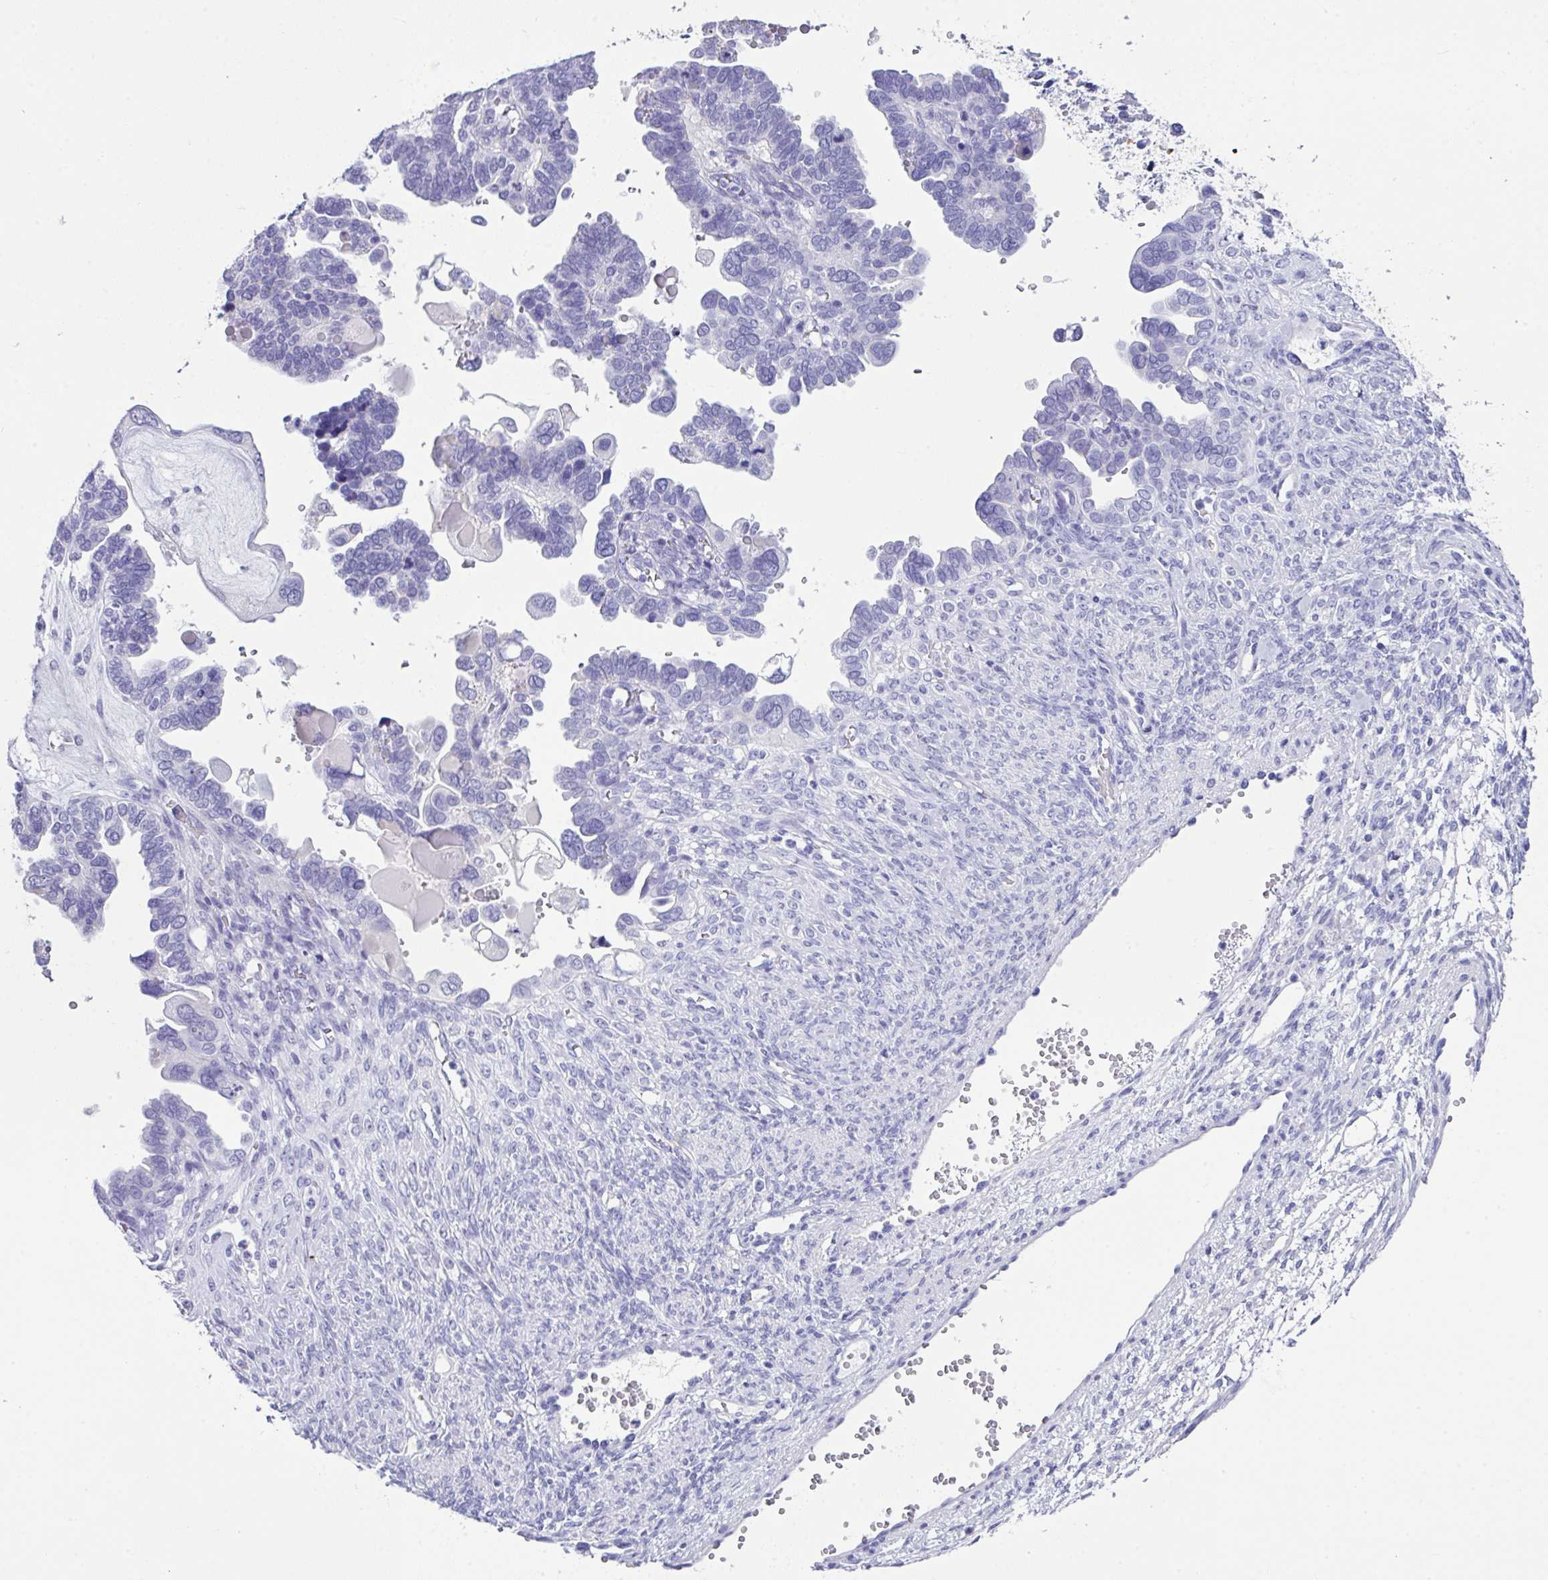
{"staining": {"intensity": "negative", "quantity": "none", "location": "none"}, "tissue": "ovarian cancer", "cell_type": "Tumor cells", "image_type": "cancer", "snomed": [{"axis": "morphology", "description": "Cystadenocarcinoma, serous, NOS"}, {"axis": "topography", "description": "Ovary"}], "caption": "Immunohistochemistry micrograph of serous cystadenocarcinoma (ovarian) stained for a protein (brown), which shows no expression in tumor cells.", "gene": "LGALS4", "patient": {"sex": "female", "age": 51}}